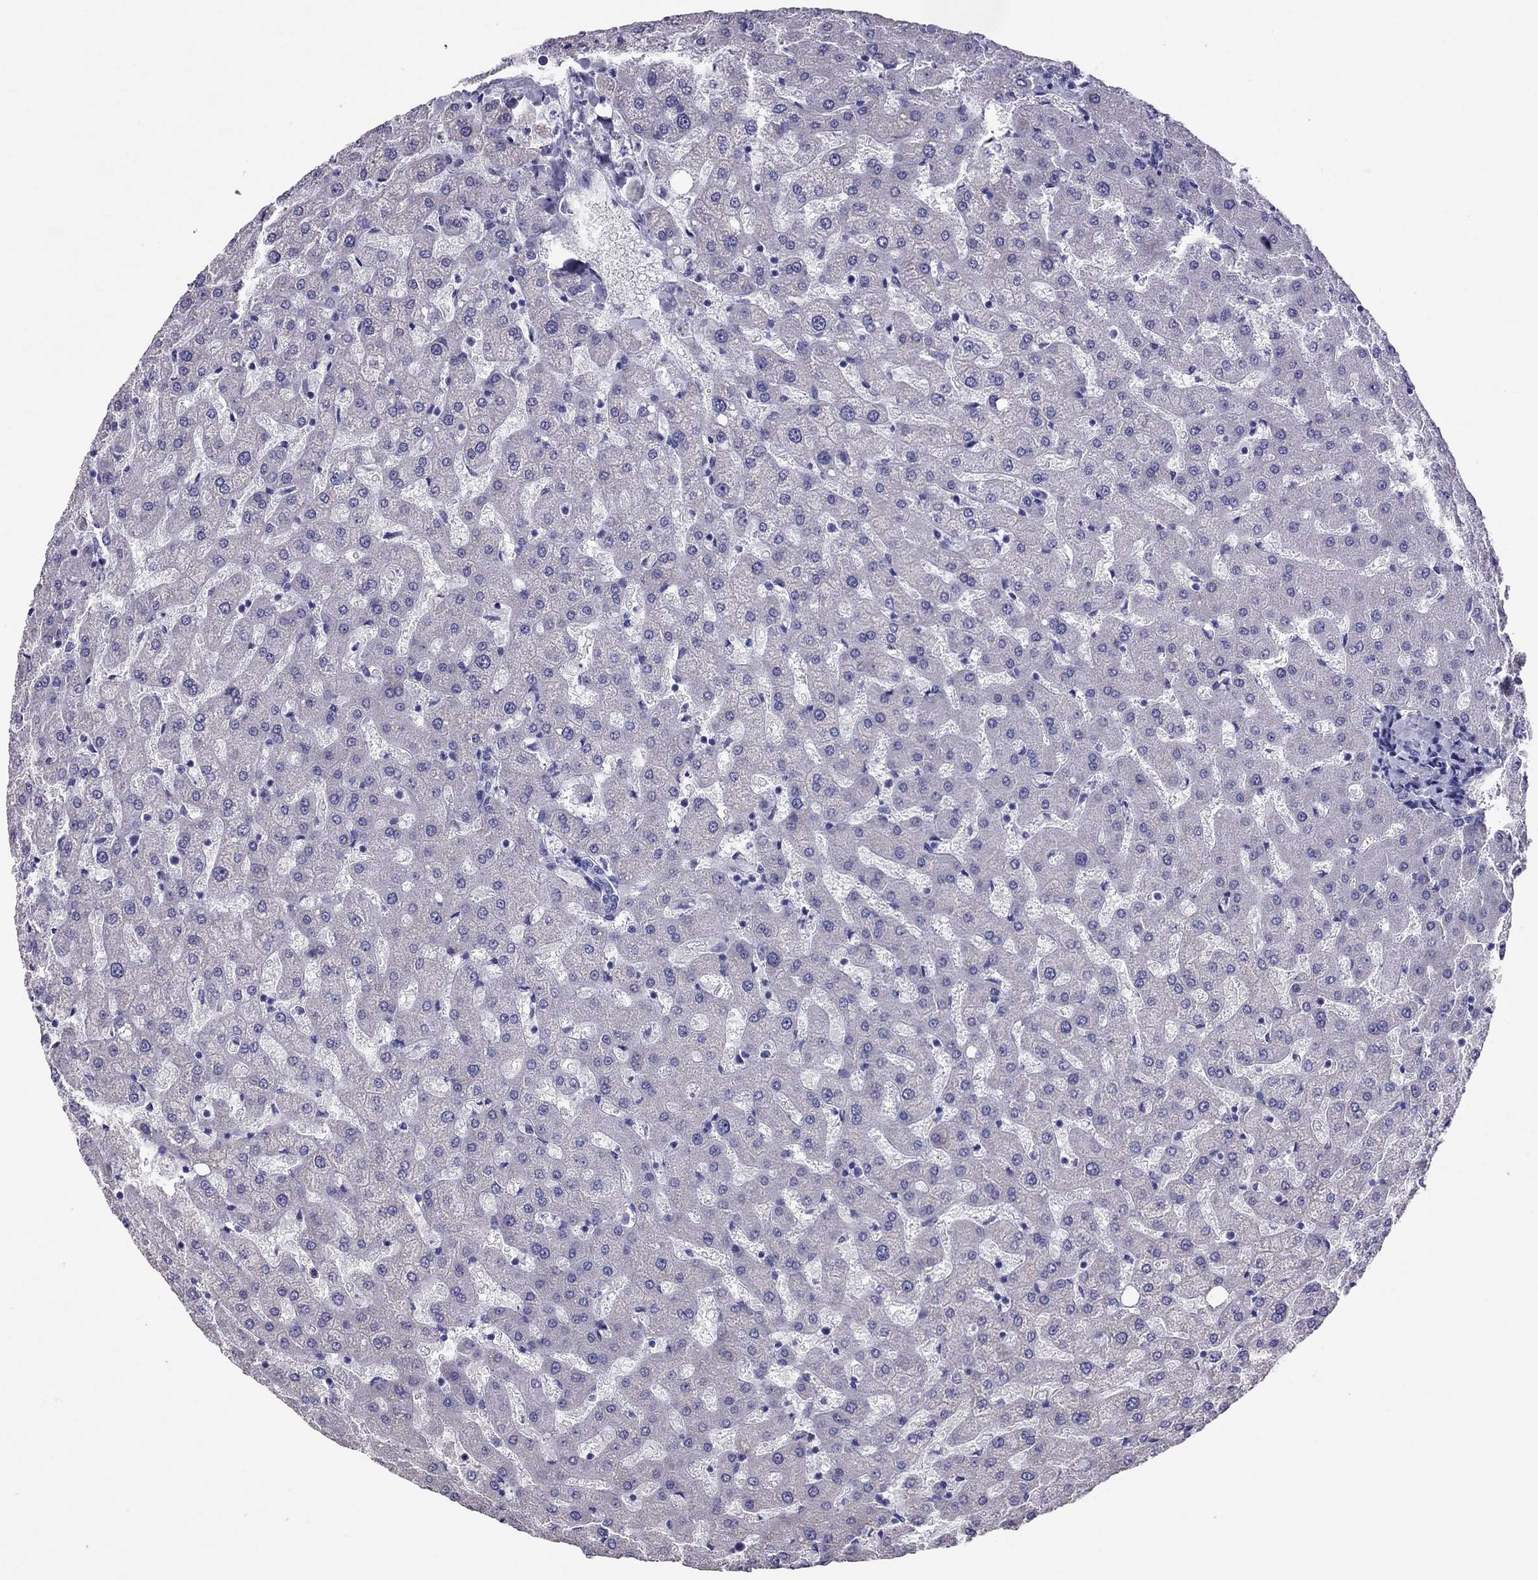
{"staining": {"intensity": "negative", "quantity": "none", "location": "none"}, "tissue": "liver", "cell_type": "Cholangiocytes", "image_type": "normal", "snomed": [{"axis": "morphology", "description": "Normal tissue, NOS"}, {"axis": "topography", "description": "Liver"}], "caption": "Immunohistochemistry (IHC) of unremarkable human liver exhibits no positivity in cholangiocytes.", "gene": "TTLL13", "patient": {"sex": "female", "age": 50}}